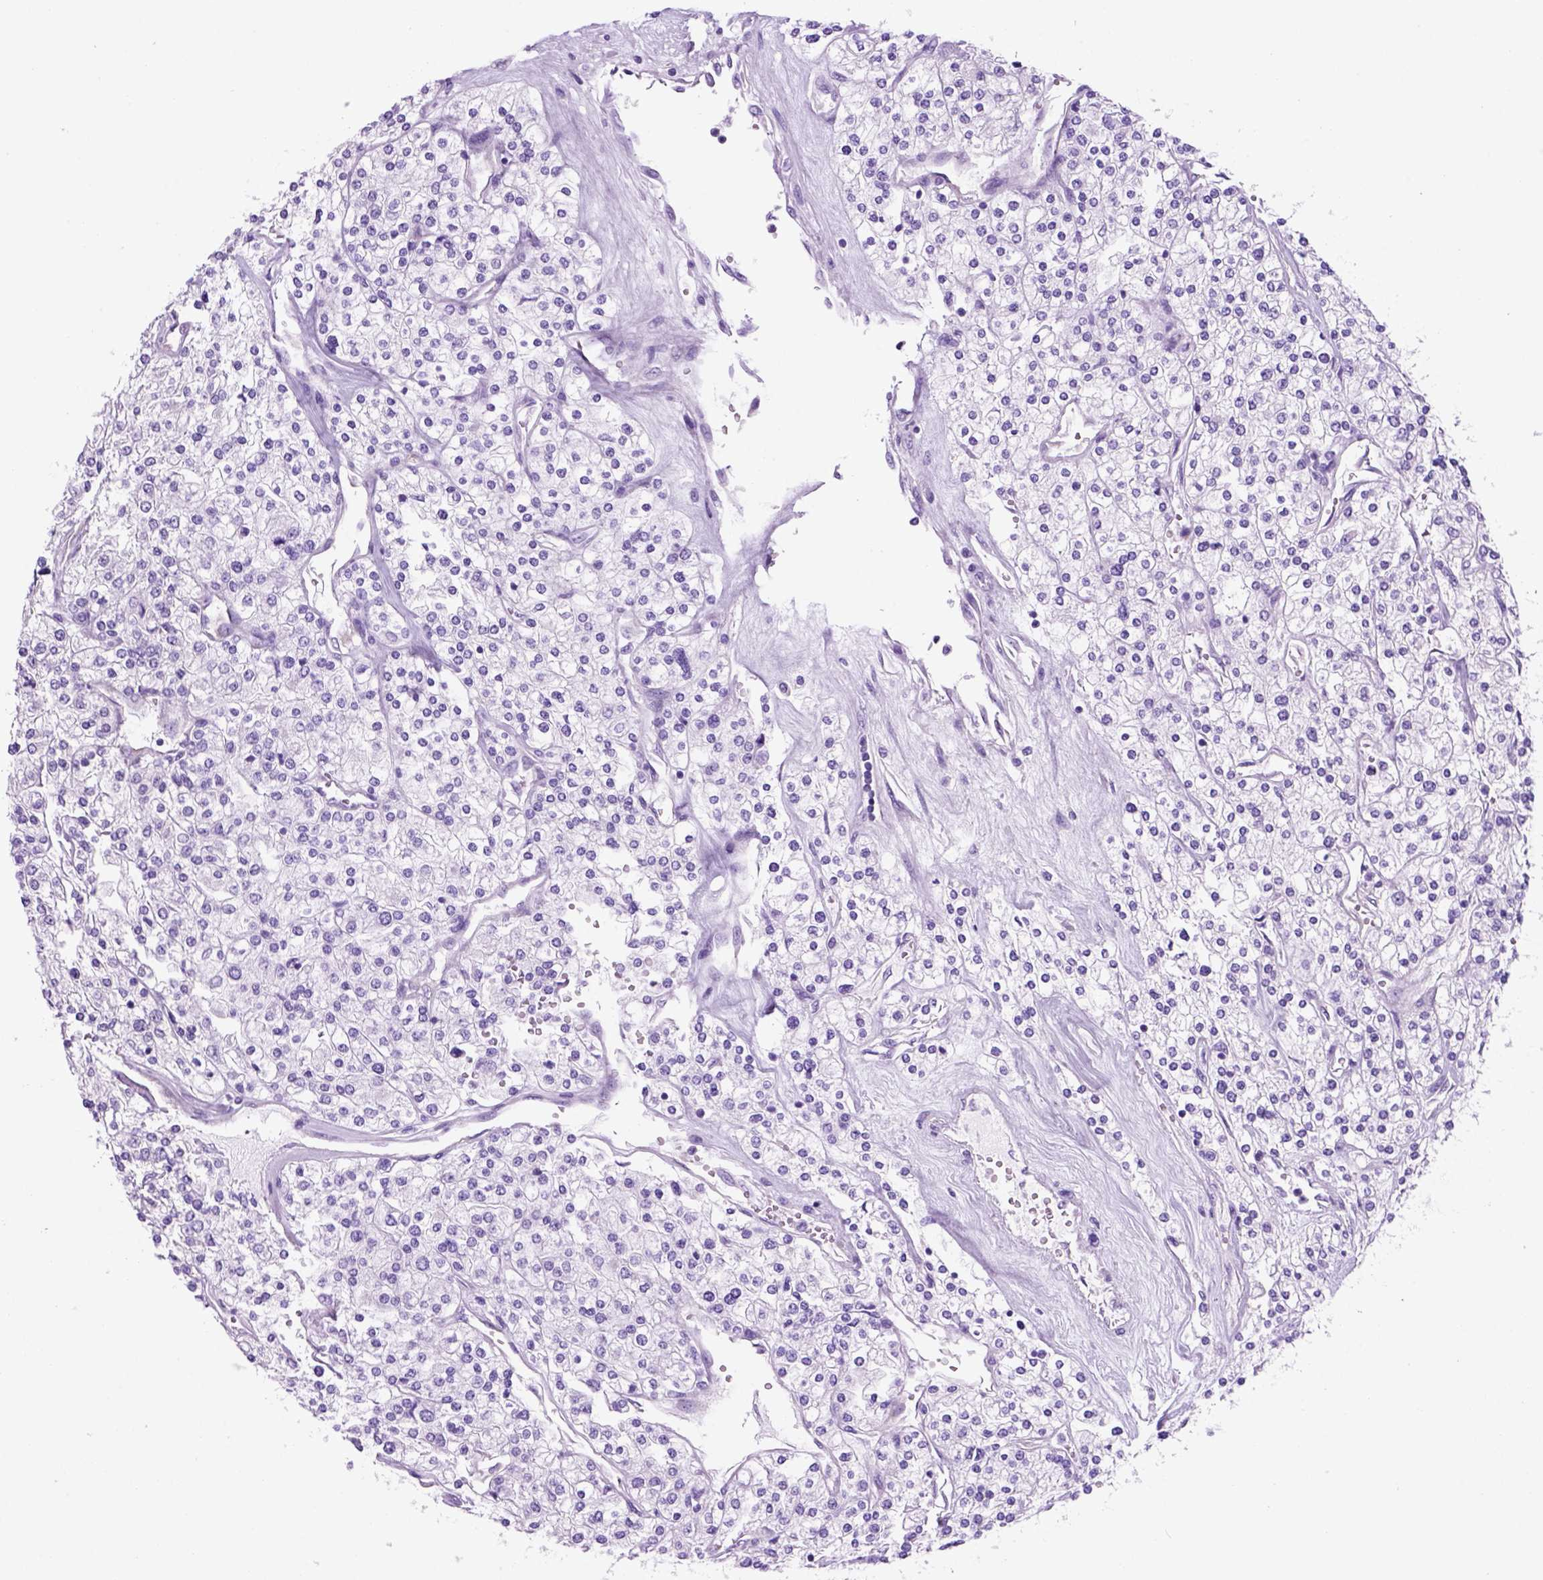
{"staining": {"intensity": "negative", "quantity": "none", "location": "none"}, "tissue": "renal cancer", "cell_type": "Tumor cells", "image_type": "cancer", "snomed": [{"axis": "morphology", "description": "Adenocarcinoma, NOS"}, {"axis": "topography", "description": "Kidney"}], "caption": "A micrograph of human adenocarcinoma (renal) is negative for staining in tumor cells.", "gene": "HHIPL2", "patient": {"sex": "male", "age": 80}}